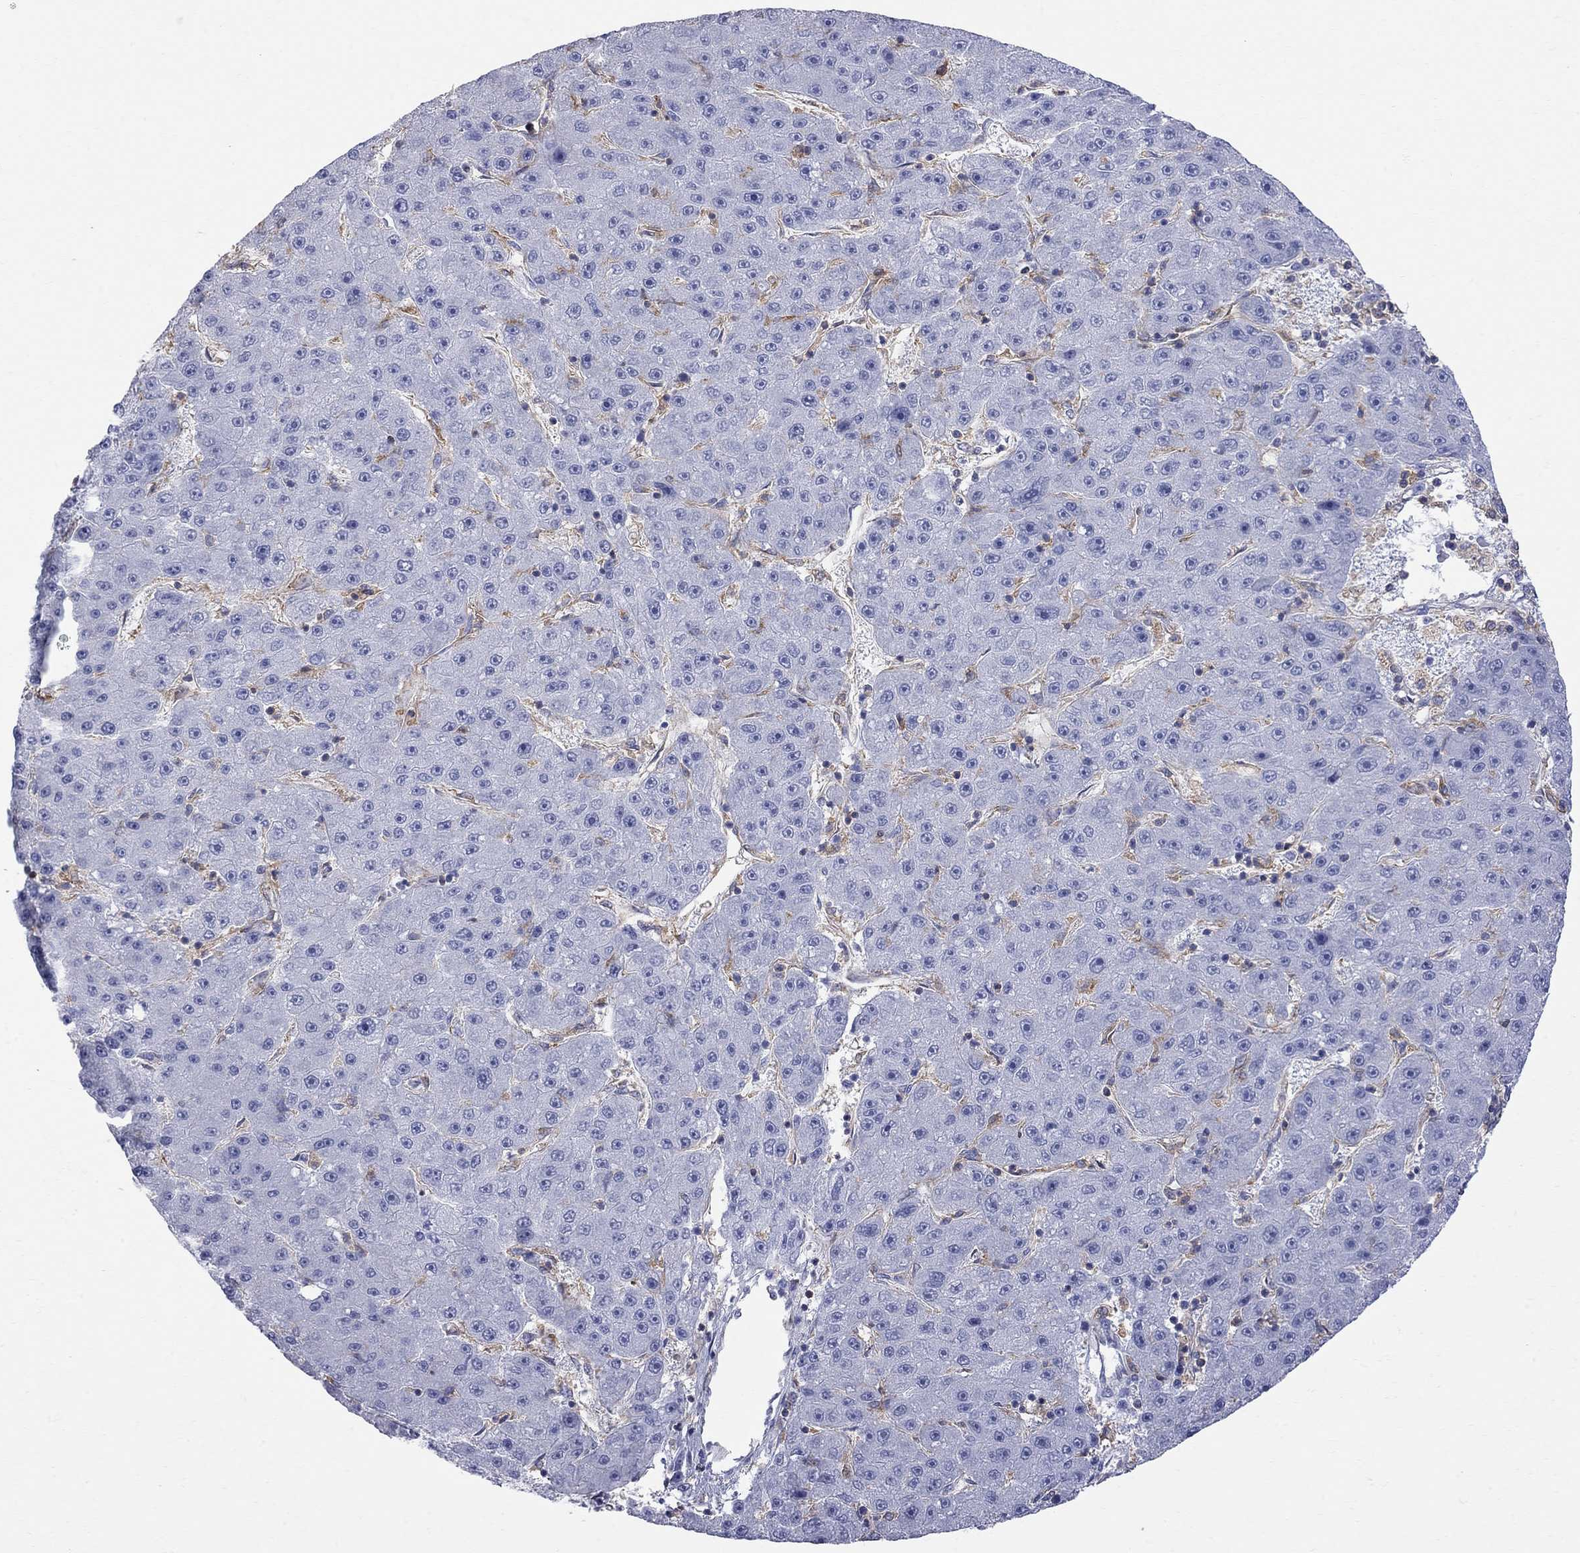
{"staining": {"intensity": "negative", "quantity": "none", "location": "none"}, "tissue": "liver cancer", "cell_type": "Tumor cells", "image_type": "cancer", "snomed": [{"axis": "morphology", "description": "Carcinoma, Hepatocellular, NOS"}, {"axis": "topography", "description": "Liver"}], "caption": "This image is of liver hepatocellular carcinoma stained with IHC to label a protein in brown with the nuclei are counter-stained blue. There is no staining in tumor cells.", "gene": "ABI3", "patient": {"sex": "male", "age": 67}}